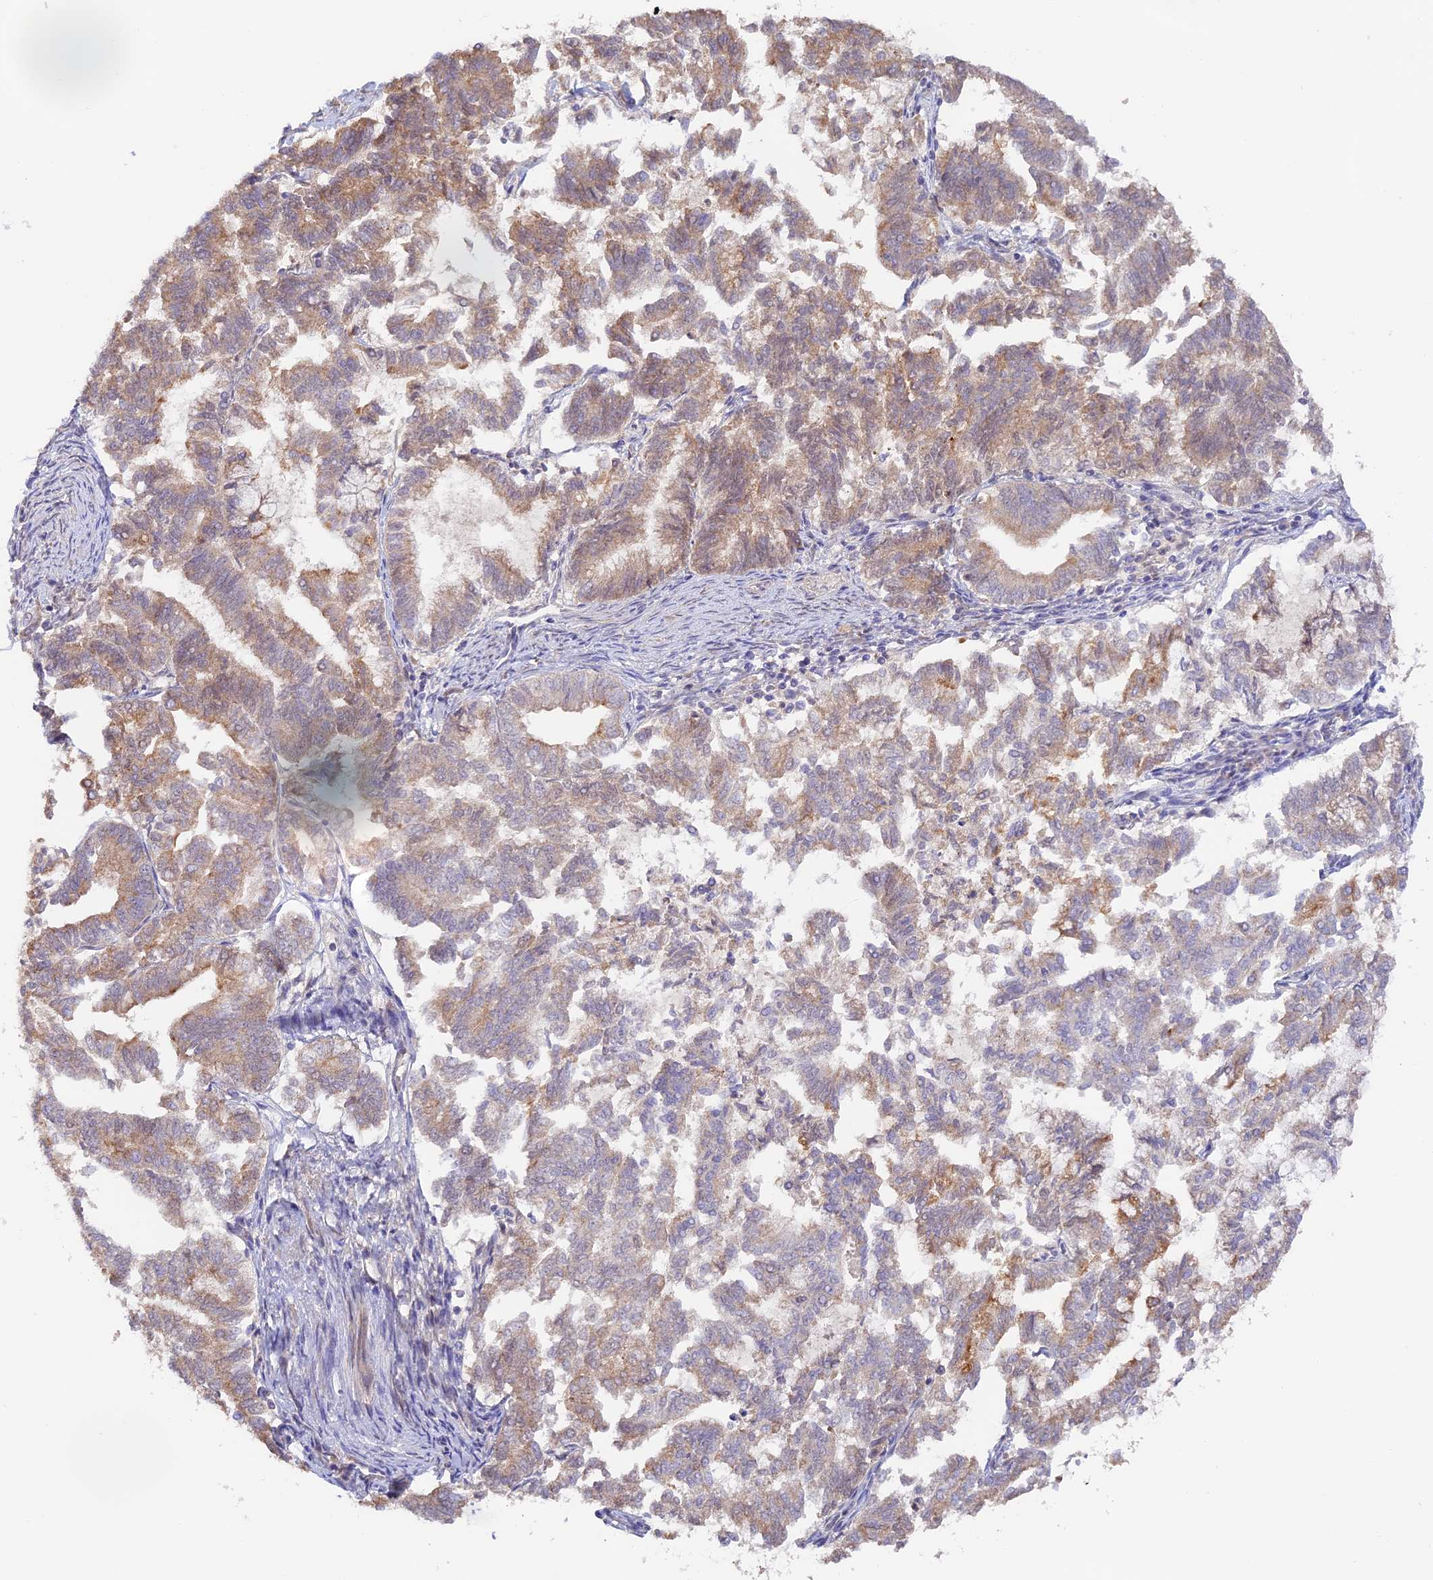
{"staining": {"intensity": "moderate", "quantity": ">75%", "location": "cytoplasmic/membranous"}, "tissue": "endometrial cancer", "cell_type": "Tumor cells", "image_type": "cancer", "snomed": [{"axis": "morphology", "description": "Adenocarcinoma, NOS"}, {"axis": "topography", "description": "Endometrium"}], "caption": "Immunohistochemistry (IHC) of adenocarcinoma (endometrial) shows medium levels of moderate cytoplasmic/membranous positivity in about >75% of tumor cells.", "gene": "CAMSAP3", "patient": {"sex": "female", "age": 79}}